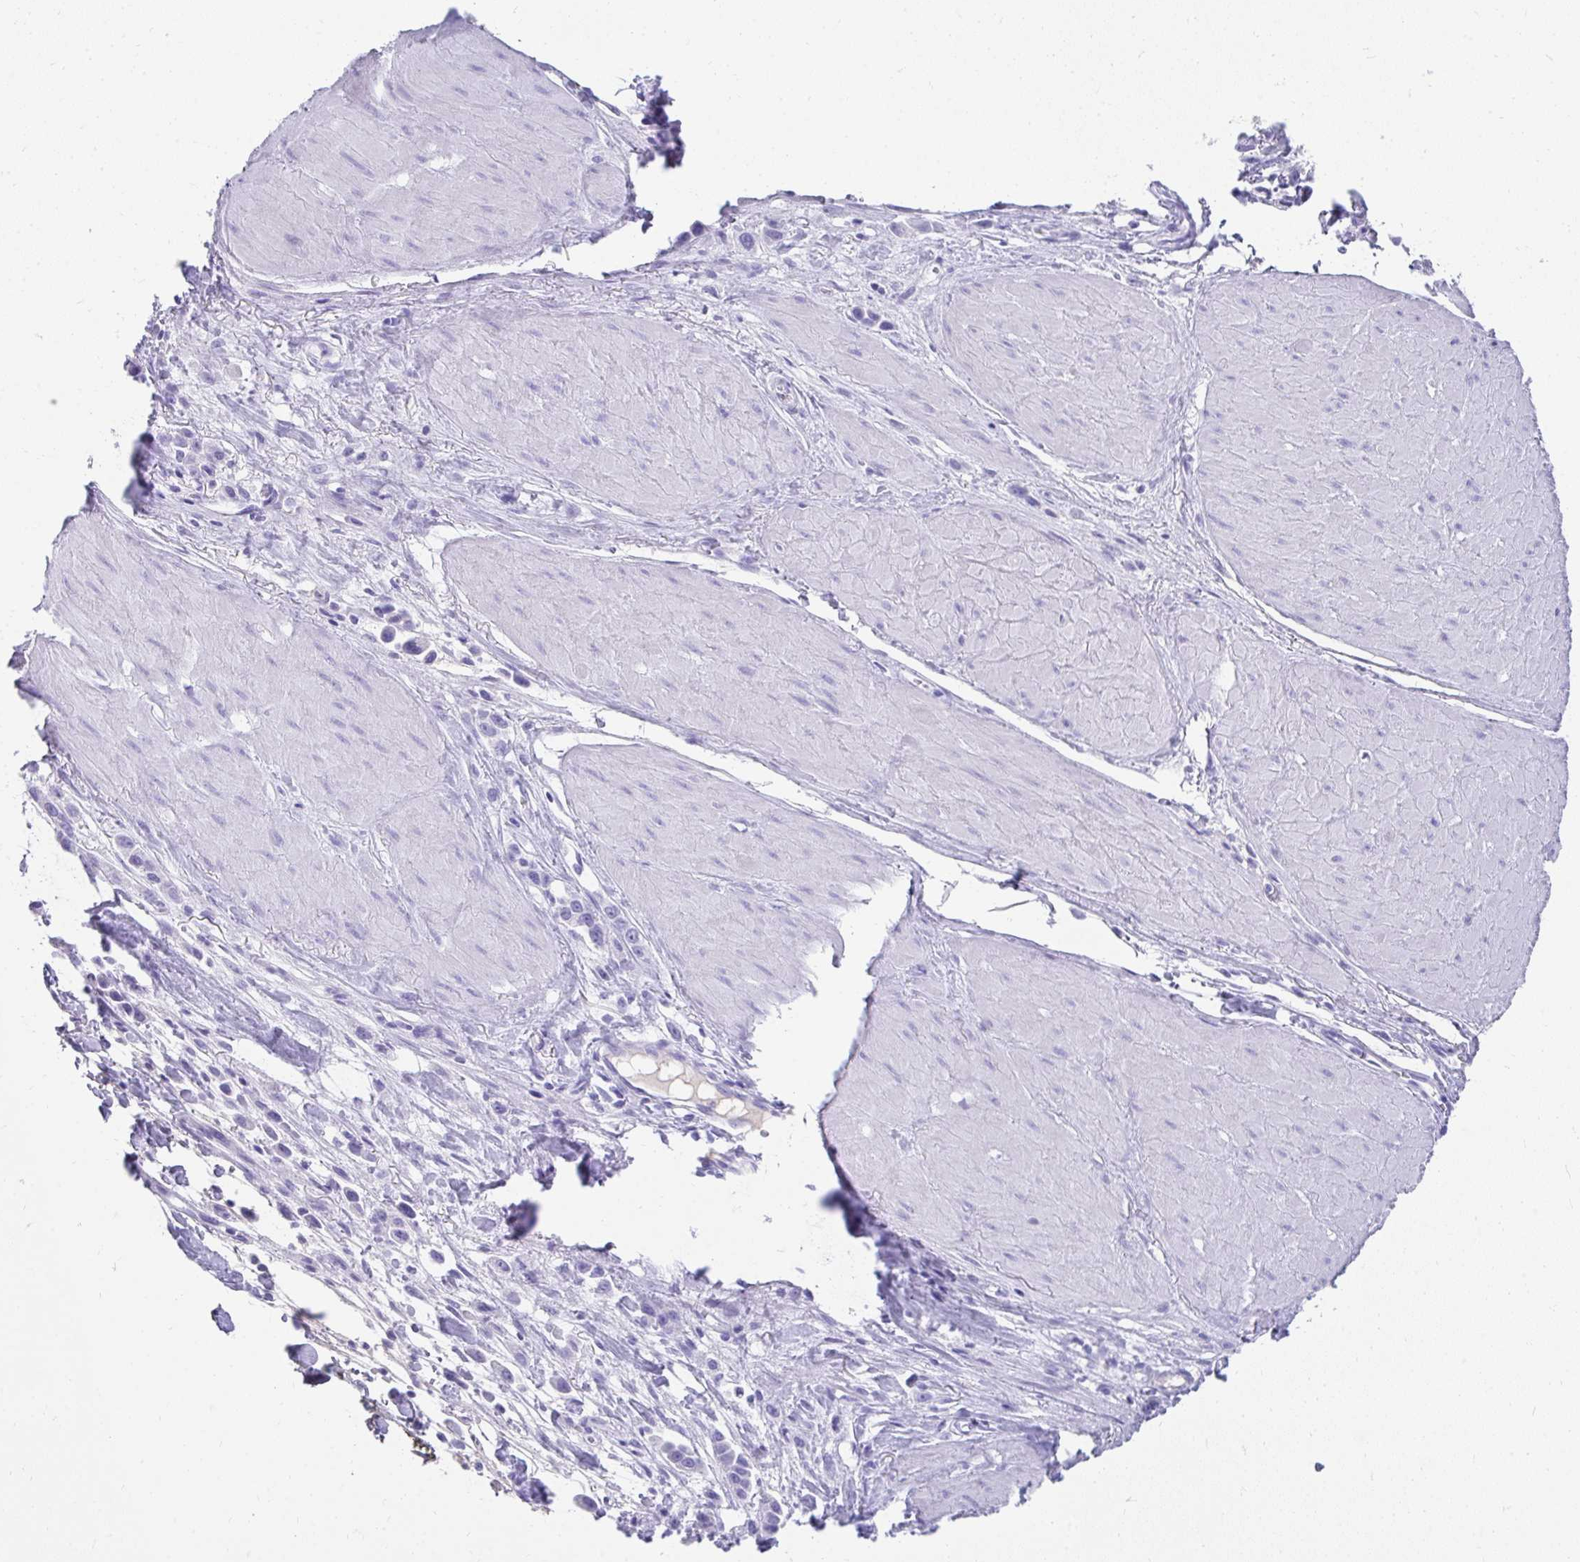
{"staining": {"intensity": "negative", "quantity": "none", "location": "none"}, "tissue": "stomach cancer", "cell_type": "Tumor cells", "image_type": "cancer", "snomed": [{"axis": "morphology", "description": "Adenocarcinoma, NOS"}, {"axis": "topography", "description": "Stomach"}], "caption": "There is no significant expression in tumor cells of adenocarcinoma (stomach).", "gene": "TNNT1", "patient": {"sex": "male", "age": 47}}